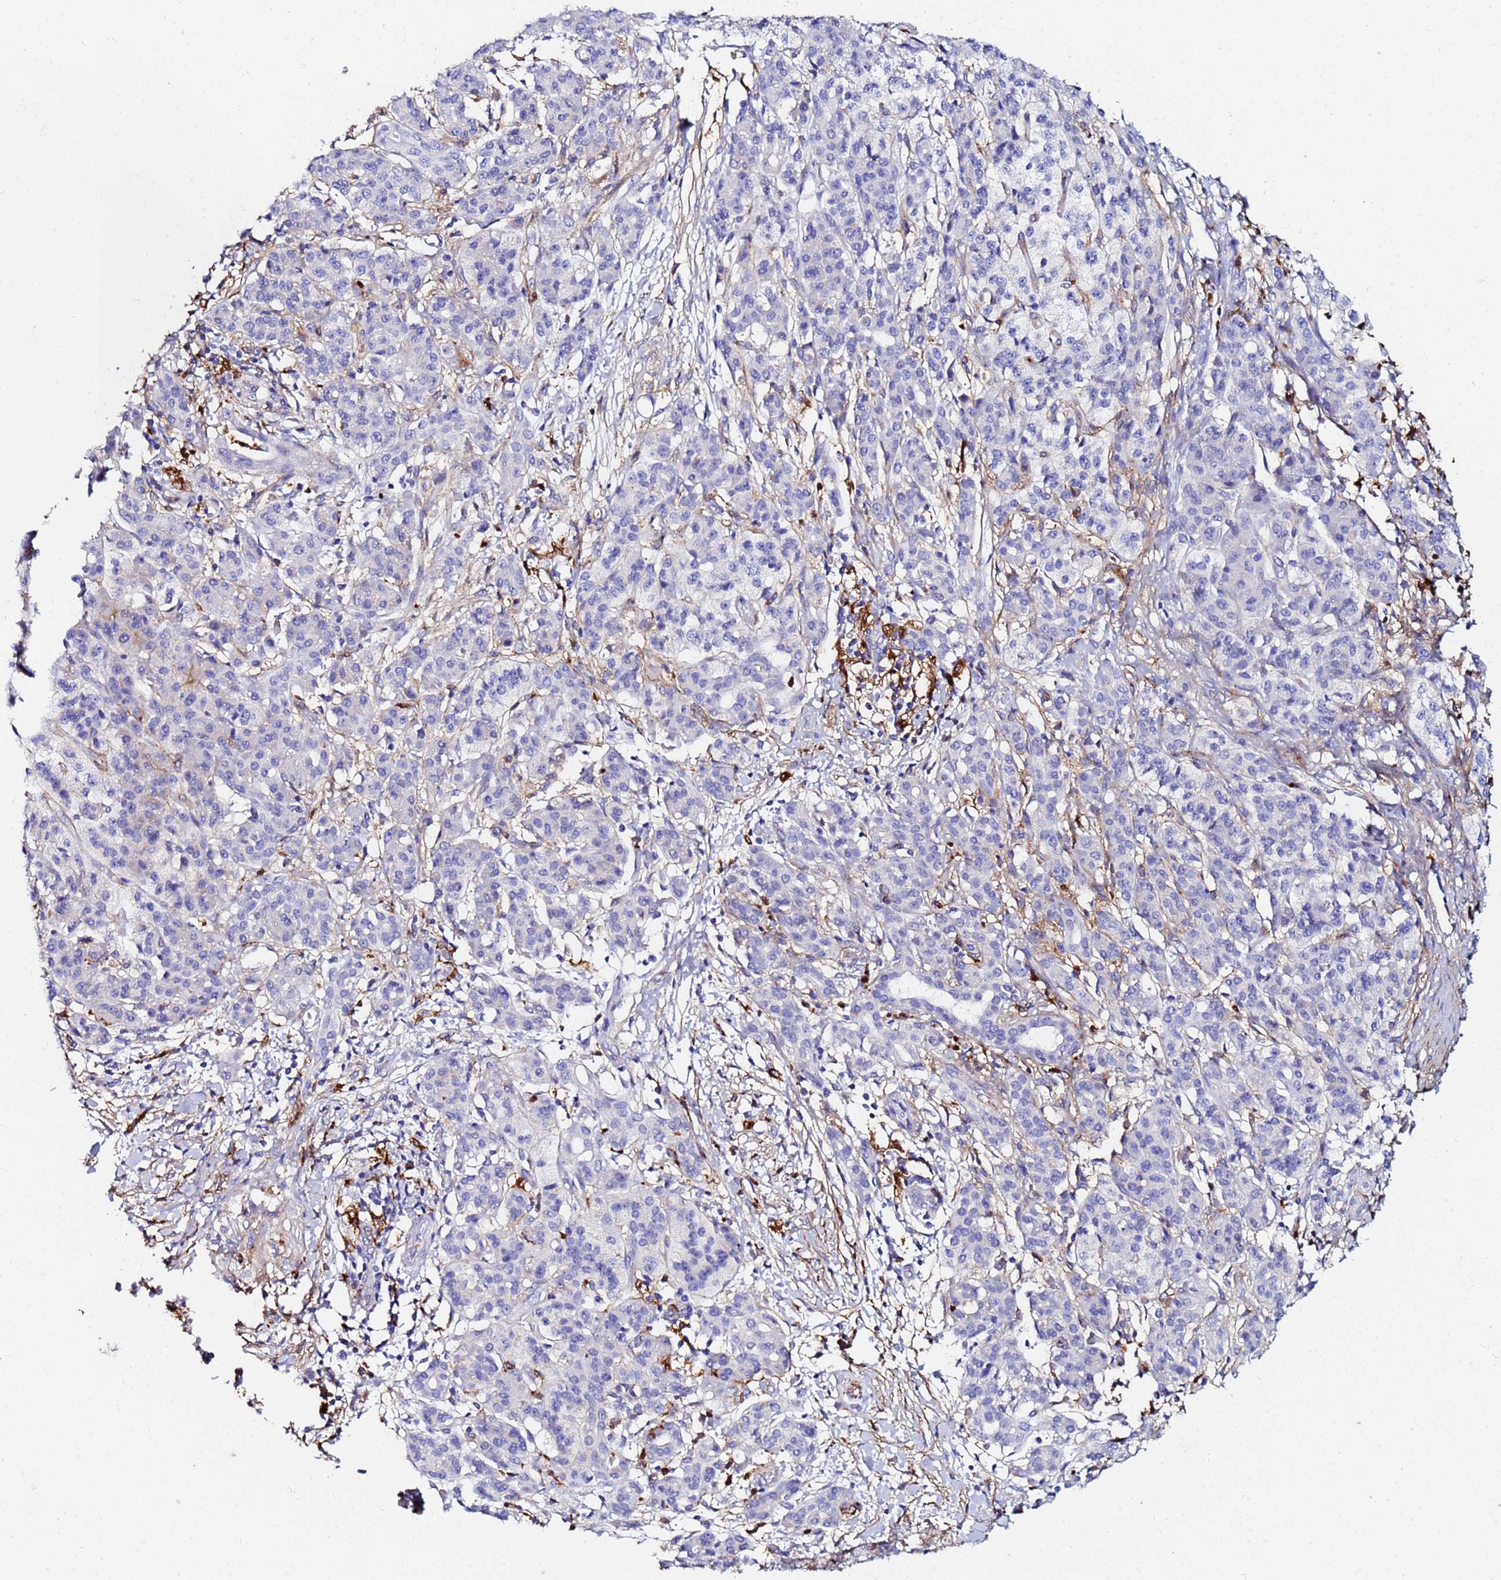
{"staining": {"intensity": "negative", "quantity": "none", "location": "none"}, "tissue": "pancreatic cancer", "cell_type": "Tumor cells", "image_type": "cancer", "snomed": [{"axis": "morphology", "description": "Adenocarcinoma, NOS"}, {"axis": "topography", "description": "Pancreas"}], "caption": "Tumor cells are negative for protein expression in human pancreatic cancer (adenocarcinoma).", "gene": "BASP1", "patient": {"sex": "male", "age": 58}}